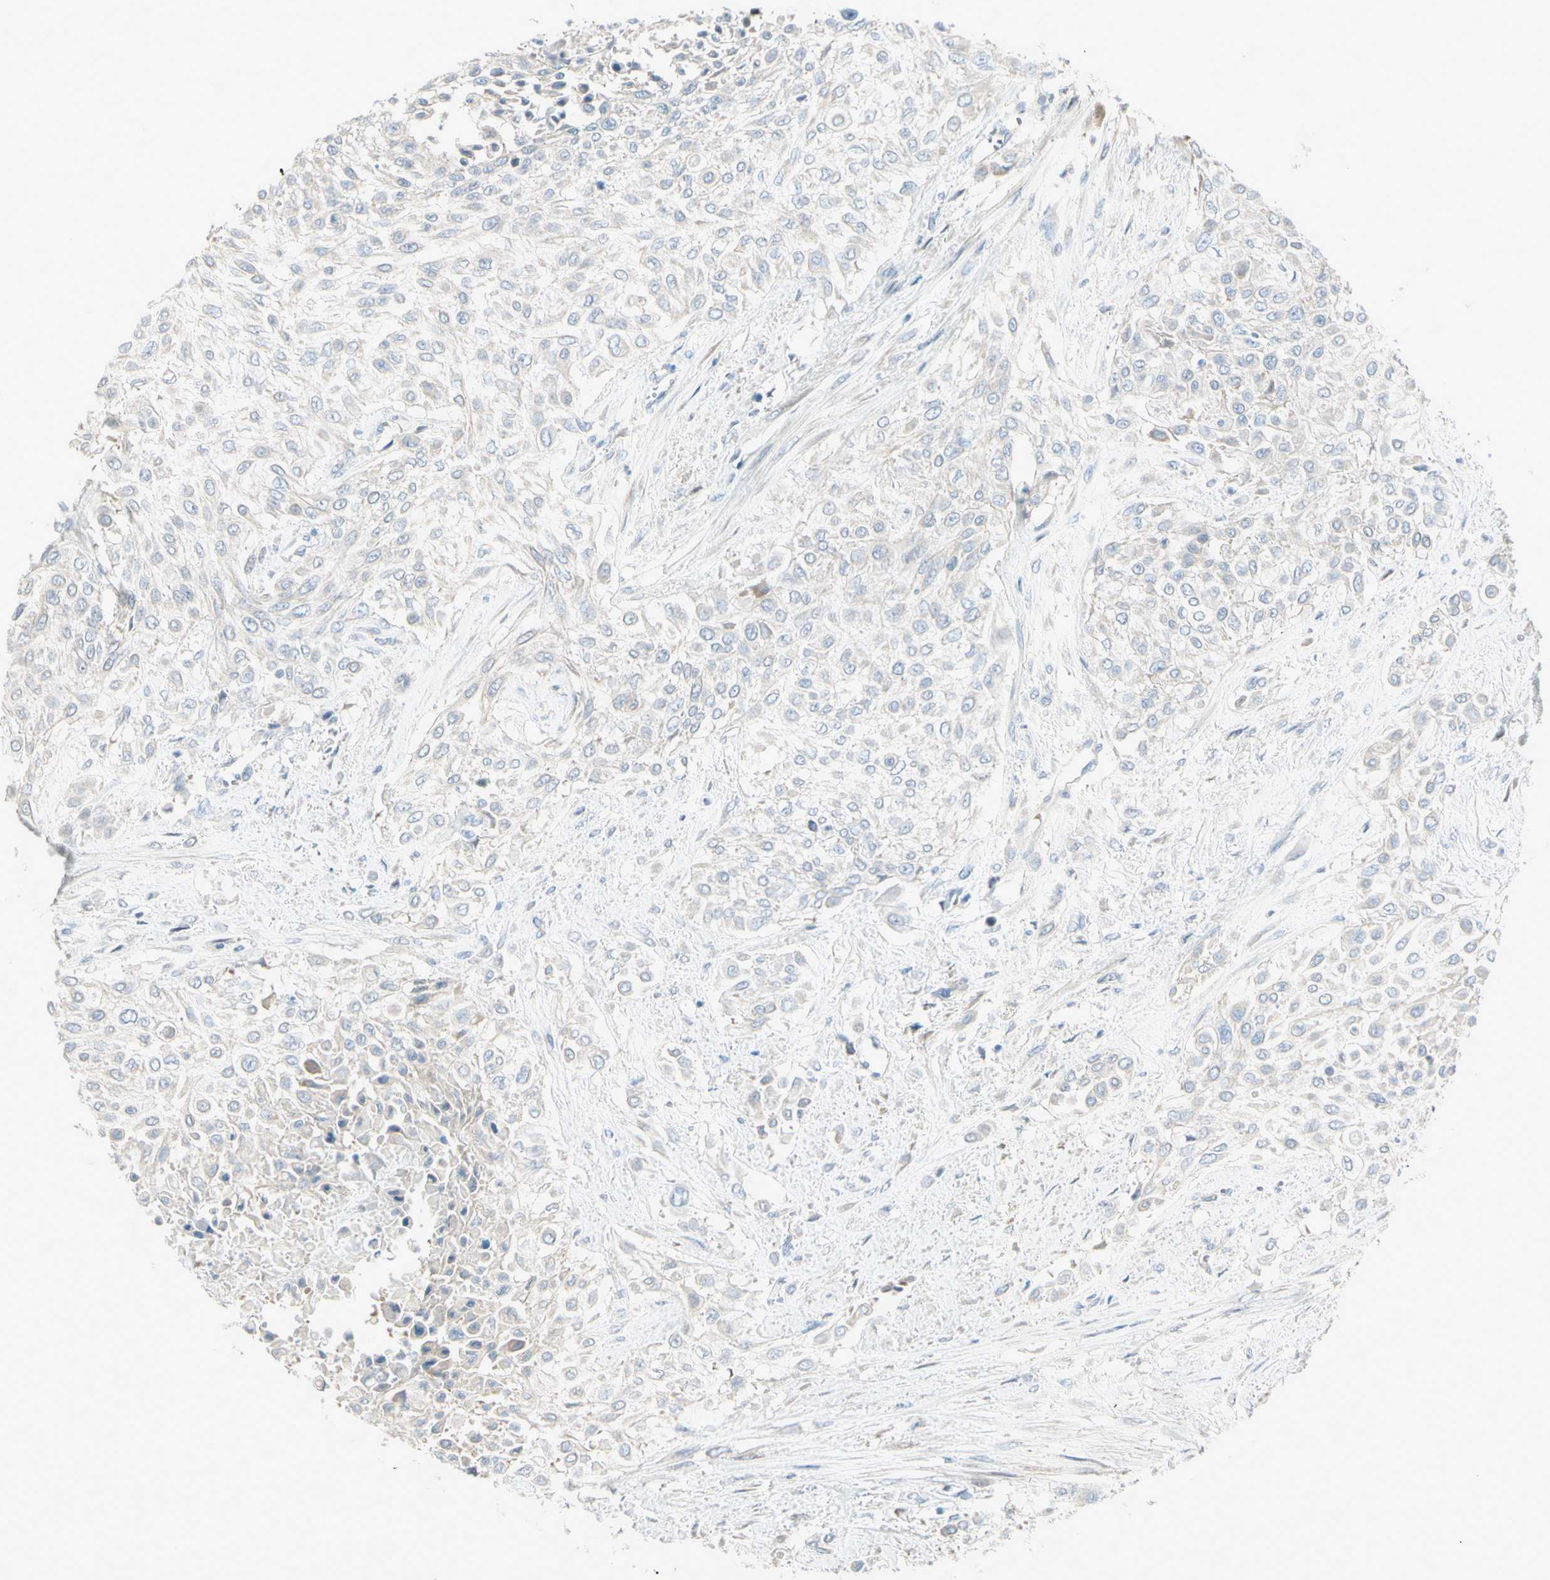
{"staining": {"intensity": "negative", "quantity": "none", "location": "none"}, "tissue": "urothelial cancer", "cell_type": "Tumor cells", "image_type": "cancer", "snomed": [{"axis": "morphology", "description": "Urothelial carcinoma, High grade"}, {"axis": "topography", "description": "Urinary bladder"}], "caption": "High magnification brightfield microscopy of urothelial cancer stained with DAB (3,3'-diaminobenzidine) (brown) and counterstained with hematoxylin (blue): tumor cells show no significant expression.", "gene": "CYP2E1", "patient": {"sex": "male", "age": 57}}